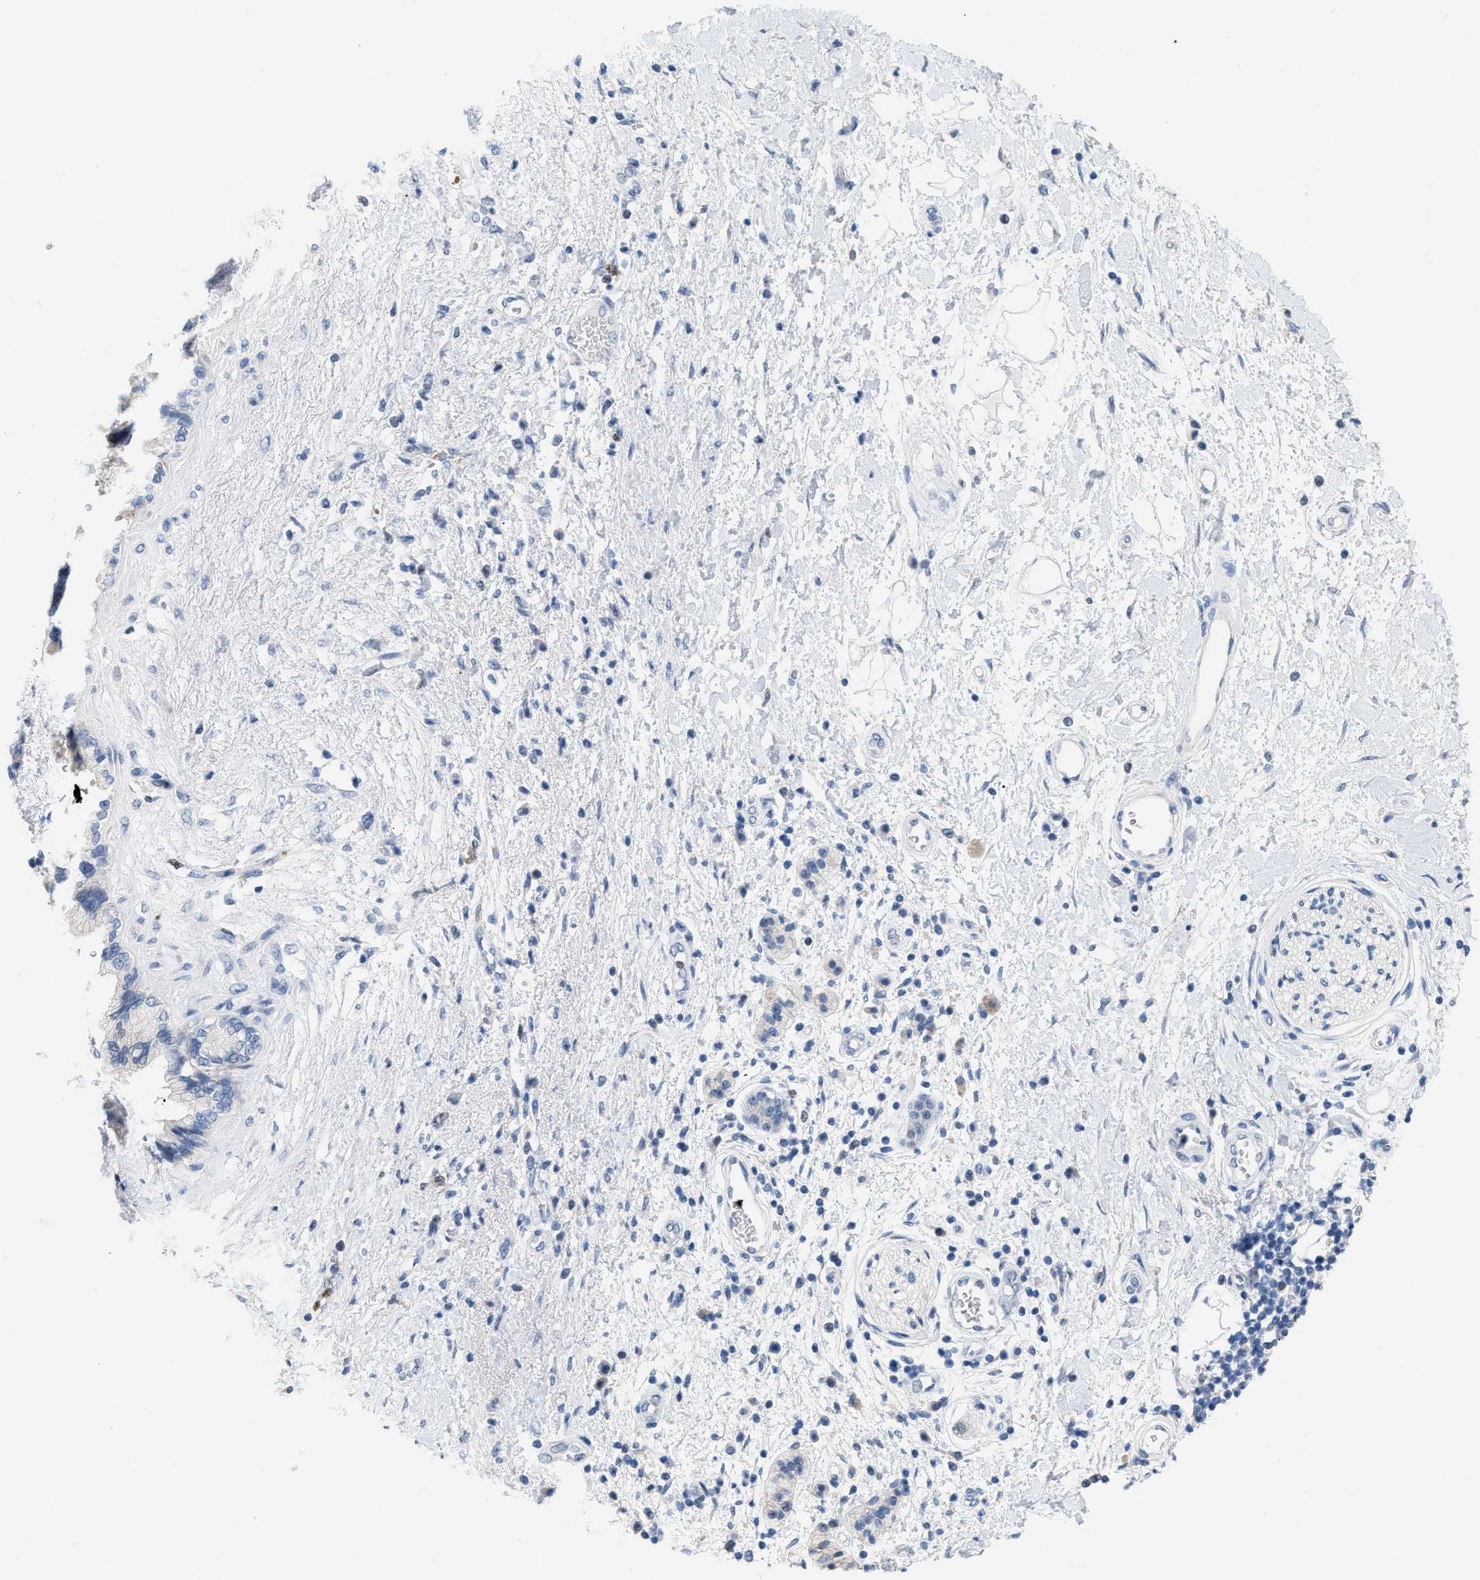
{"staining": {"intensity": "negative", "quantity": "none", "location": "none"}, "tissue": "pancreatic cancer", "cell_type": "Tumor cells", "image_type": "cancer", "snomed": [{"axis": "morphology", "description": "Adenocarcinoma, NOS"}, {"axis": "topography", "description": "Pancreas"}], "caption": "Protein analysis of adenocarcinoma (pancreatic) exhibits no significant expression in tumor cells.", "gene": "BOLL", "patient": {"sex": "female", "age": 60}}